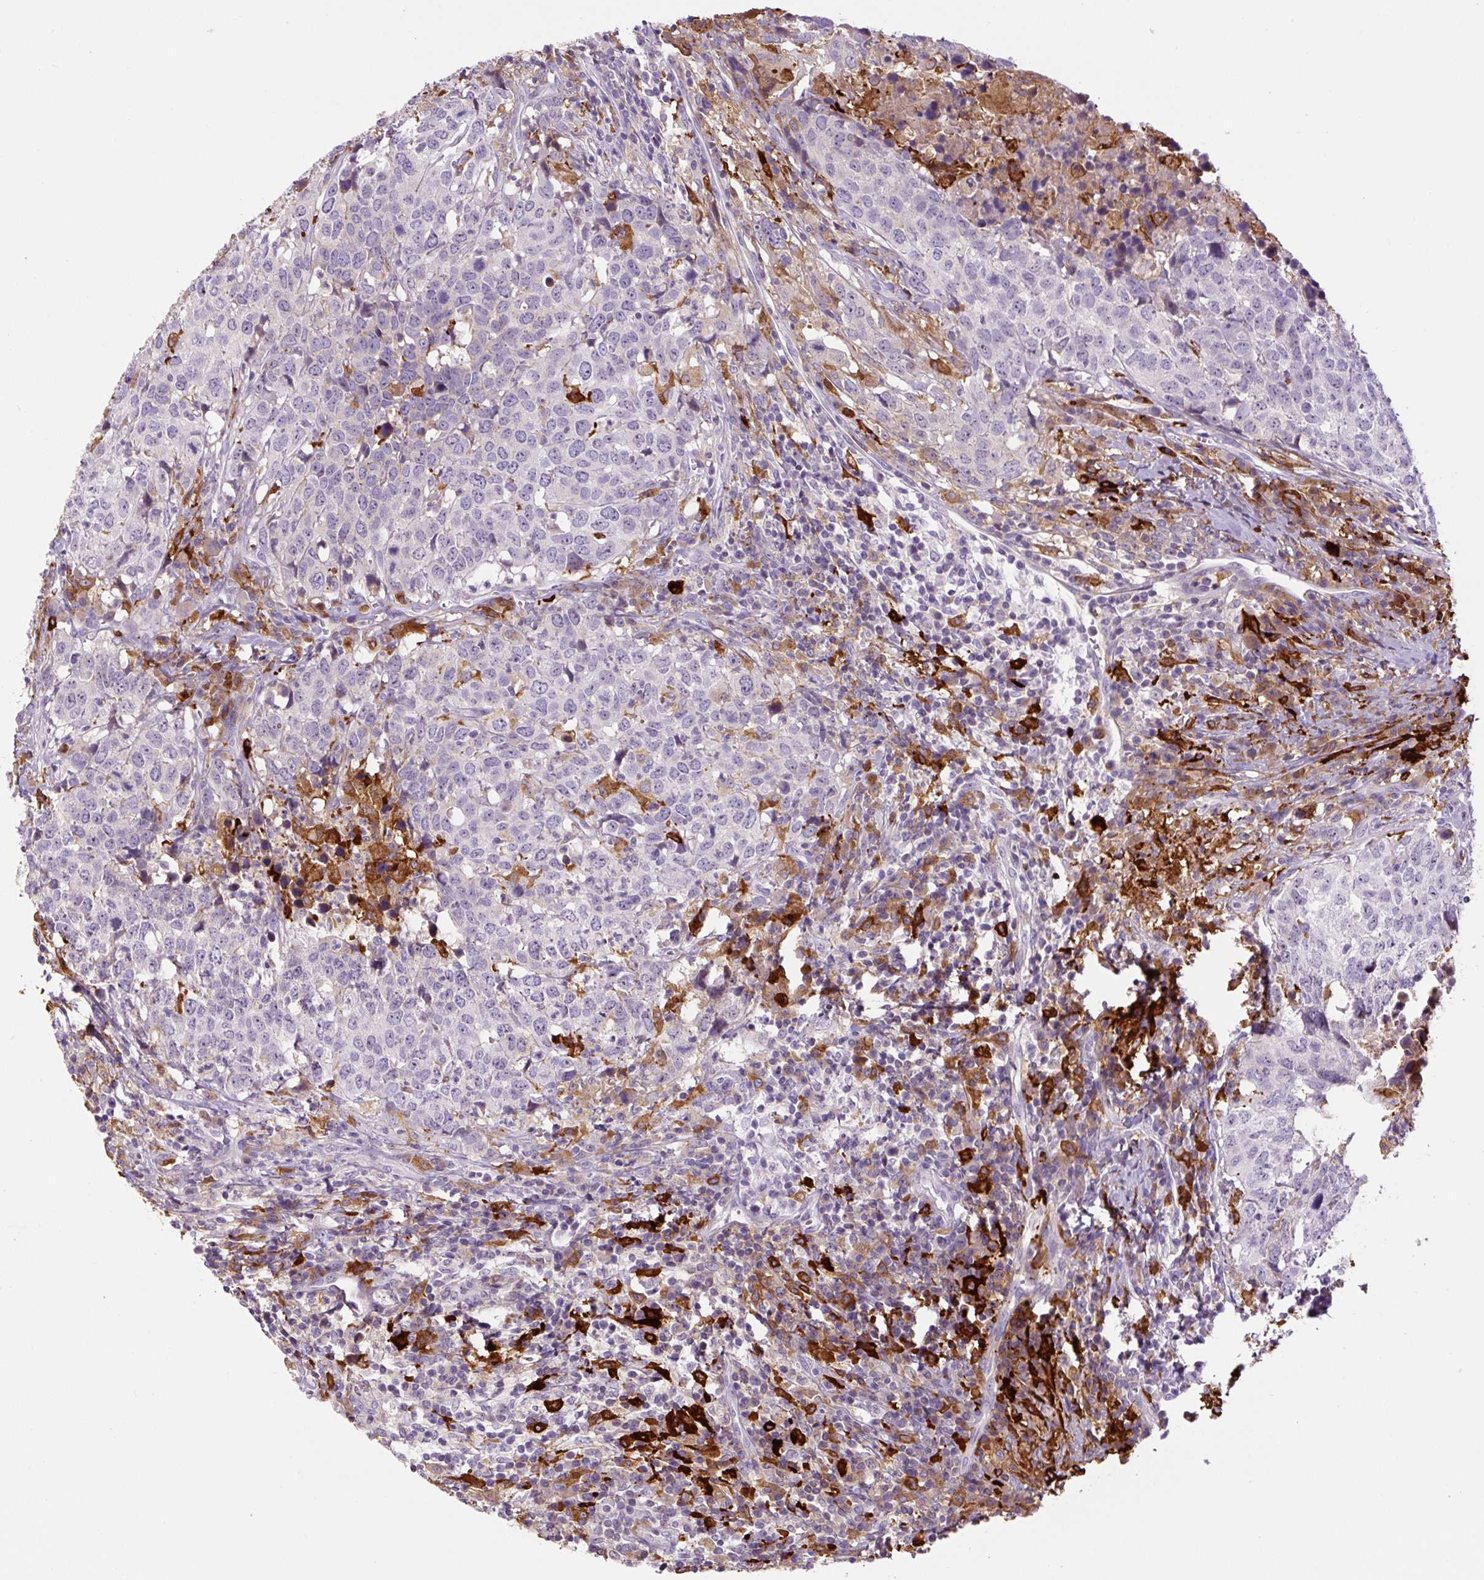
{"staining": {"intensity": "negative", "quantity": "none", "location": "none"}, "tissue": "head and neck cancer", "cell_type": "Tumor cells", "image_type": "cancer", "snomed": [{"axis": "morphology", "description": "Normal tissue, NOS"}, {"axis": "morphology", "description": "Squamous cell carcinoma, NOS"}, {"axis": "topography", "description": "Skeletal muscle"}, {"axis": "topography", "description": "Vascular tissue"}, {"axis": "topography", "description": "Peripheral nerve tissue"}, {"axis": "topography", "description": "Head-Neck"}], "caption": "Tumor cells show no significant protein positivity in head and neck squamous cell carcinoma.", "gene": "FUT10", "patient": {"sex": "male", "age": 66}}